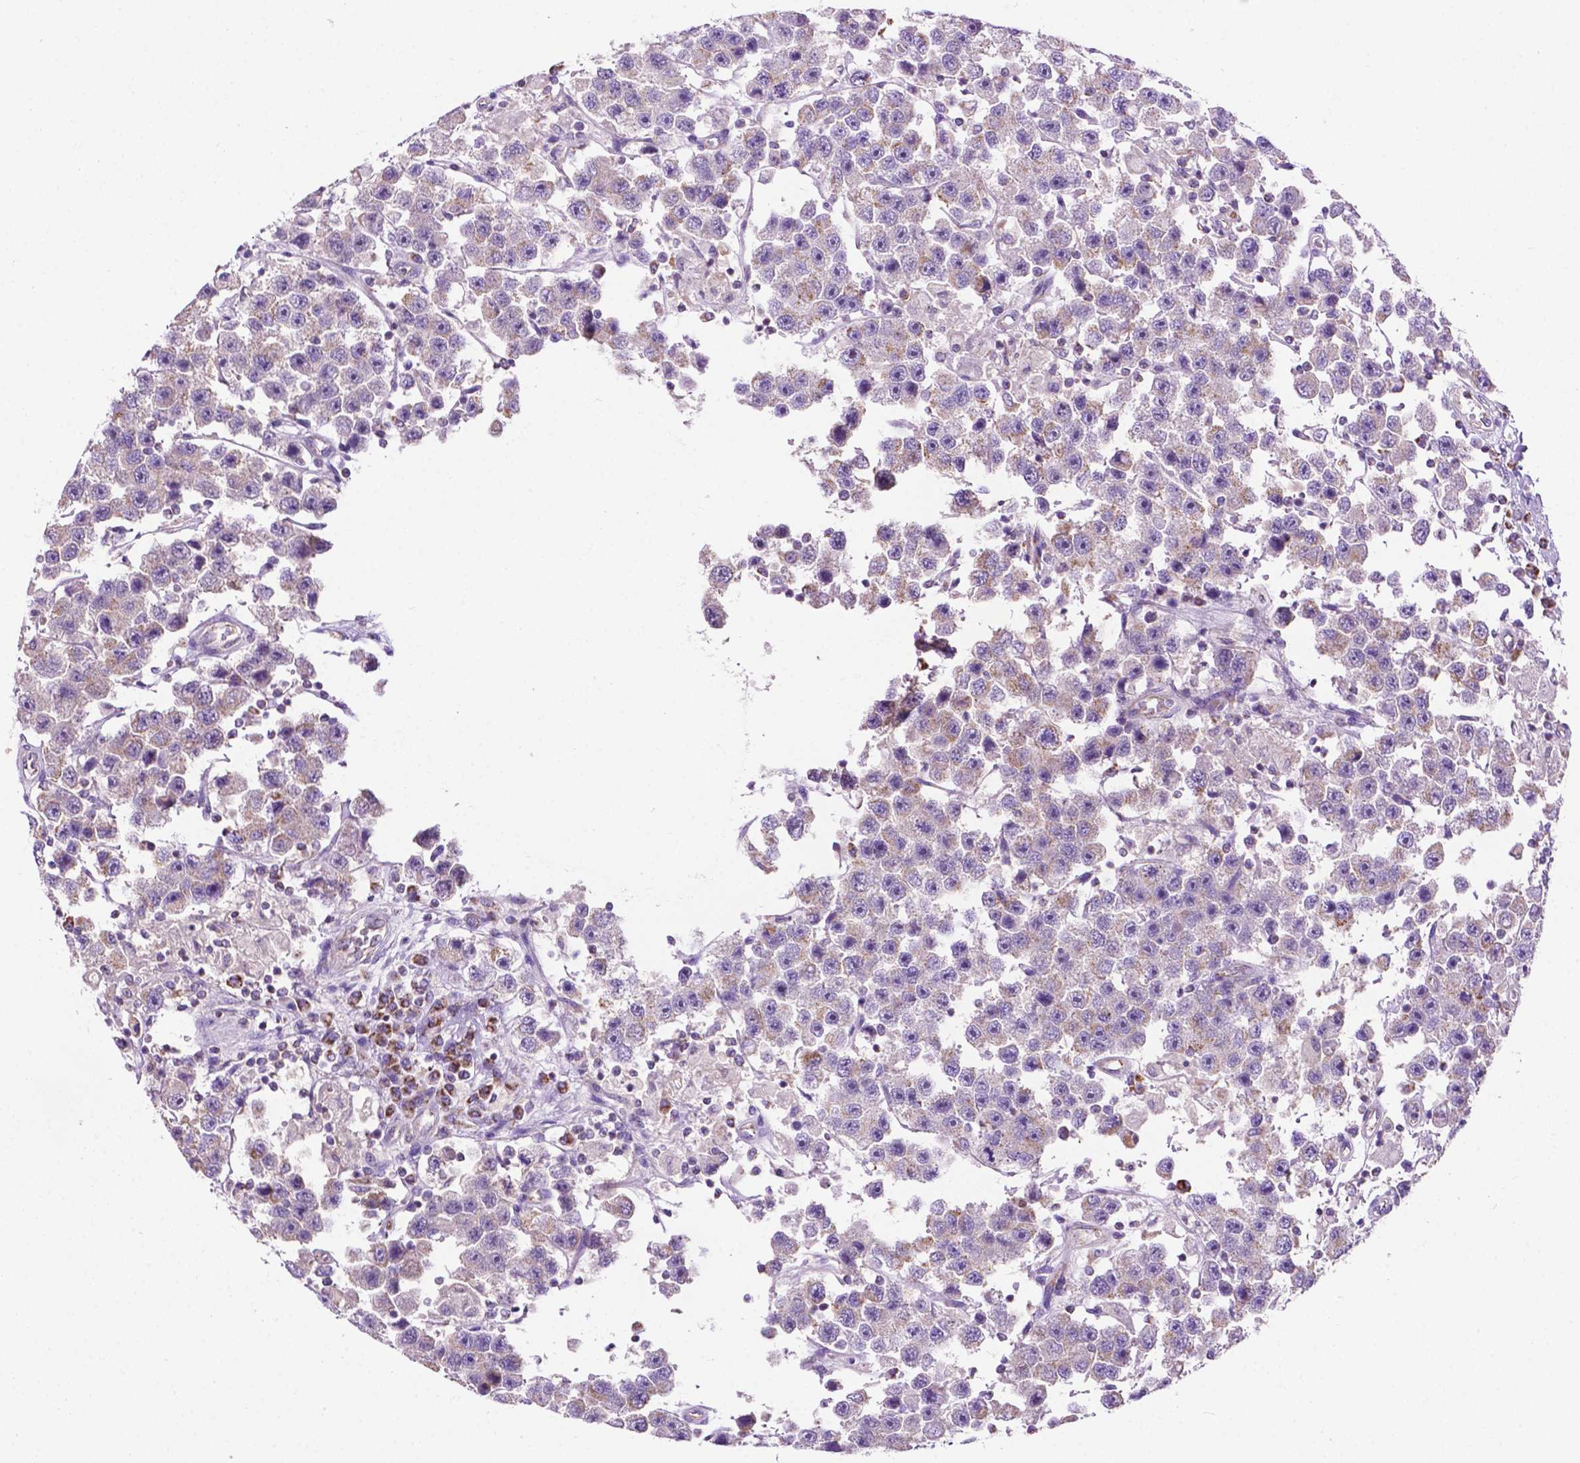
{"staining": {"intensity": "weak", "quantity": "<25%", "location": "cytoplasmic/membranous"}, "tissue": "testis cancer", "cell_type": "Tumor cells", "image_type": "cancer", "snomed": [{"axis": "morphology", "description": "Seminoma, NOS"}, {"axis": "topography", "description": "Testis"}], "caption": "Tumor cells show no significant expression in seminoma (testis).", "gene": "PHYHIP", "patient": {"sex": "male", "age": 45}}